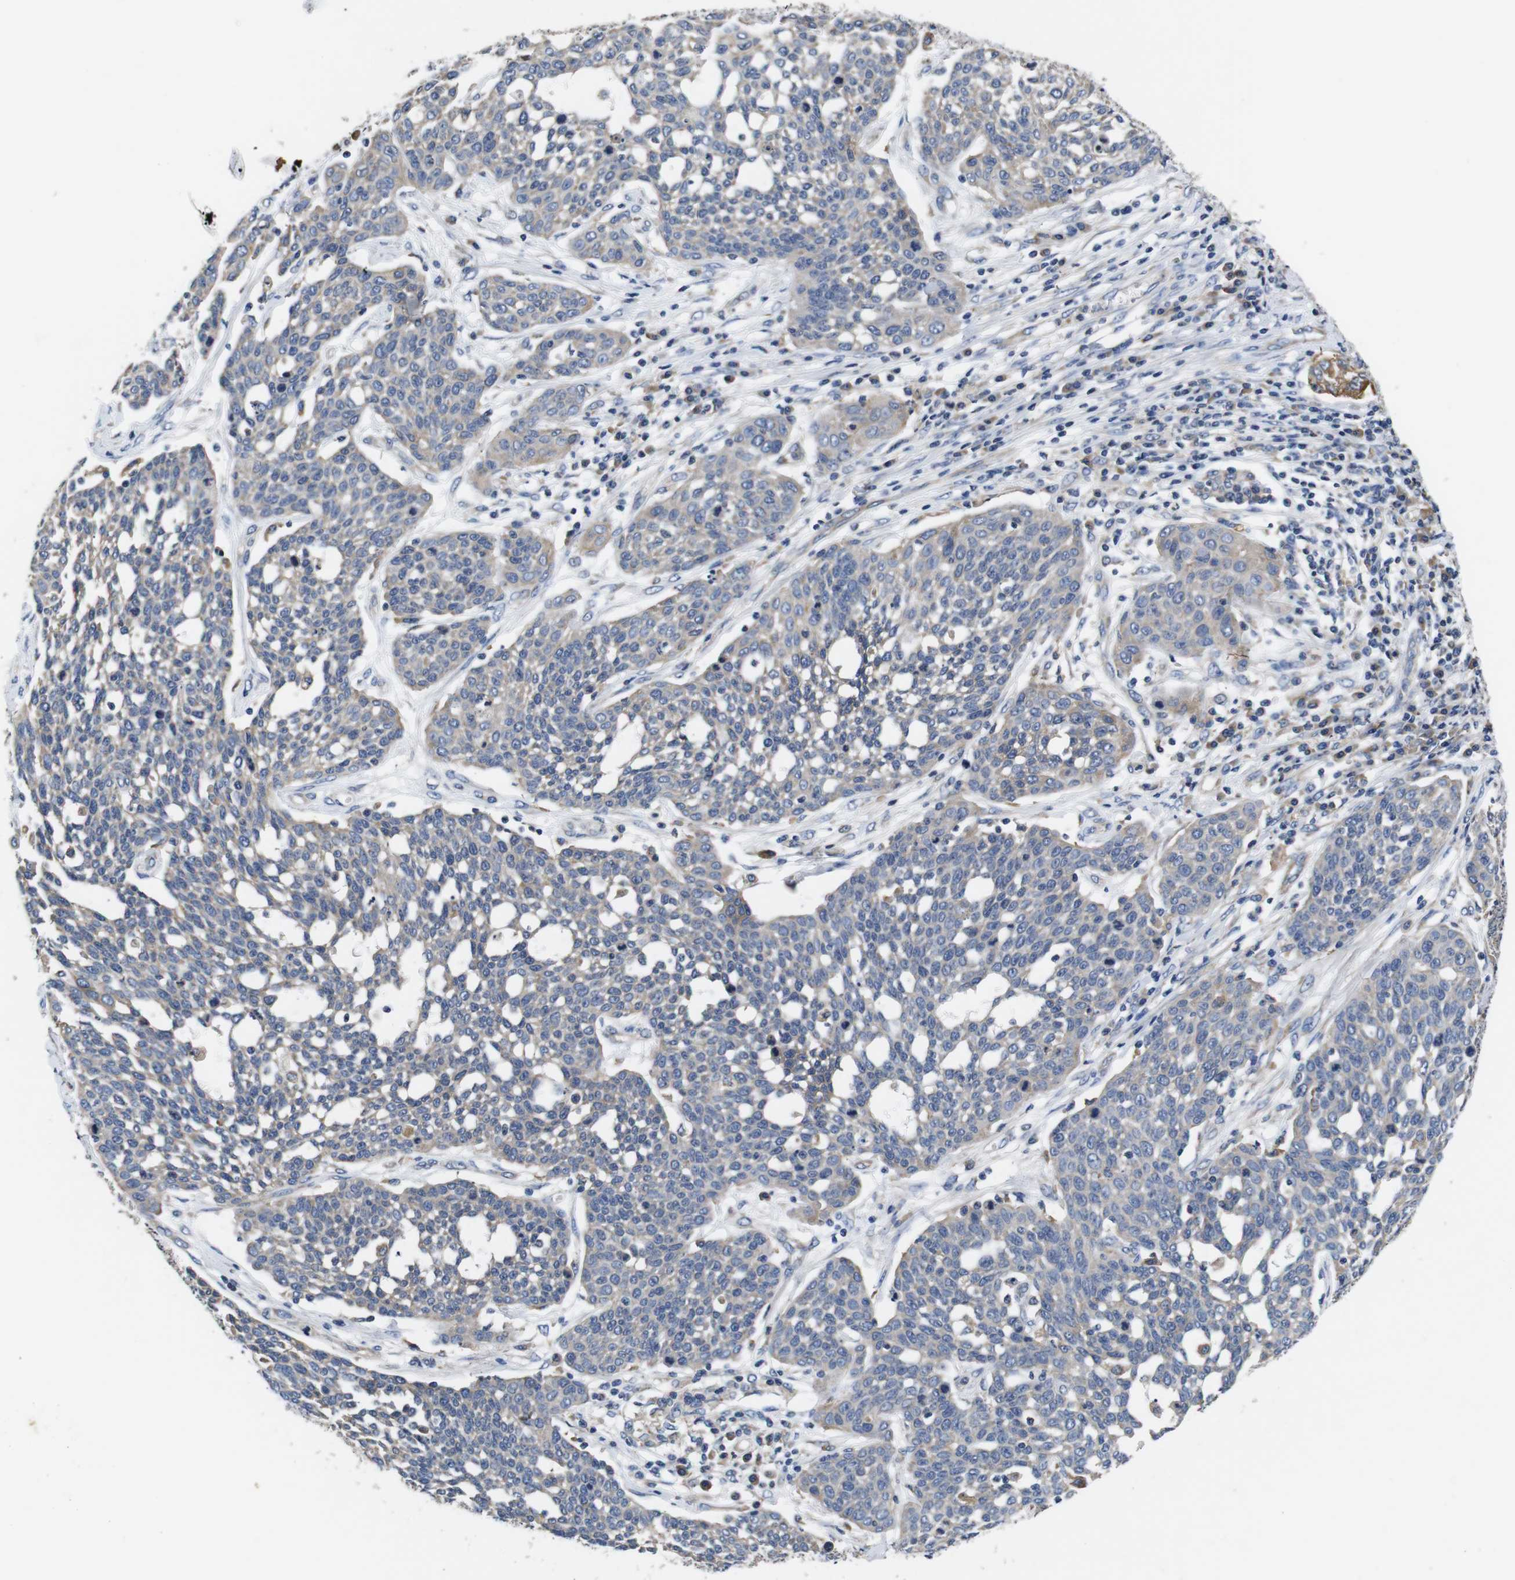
{"staining": {"intensity": "weak", "quantity": "25%-75%", "location": "cytoplasmic/membranous"}, "tissue": "cervical cancer", "cell_type": "Tumor cells", "image_type": "cancer", "snomed": [{"axis": "morphology", "description": "Squamous cell carcinoma, NOS"}, {"axis": "topography", "description": "Cervix"}], "caption": "This micrograph shows IHC staining of human cervical cancer, with low weak cytoplasmic/membranous staining in about 25%-75% of tumor cells.", "gene": "MARCHF7", "patient": {"sex": "female", "age": 34}}